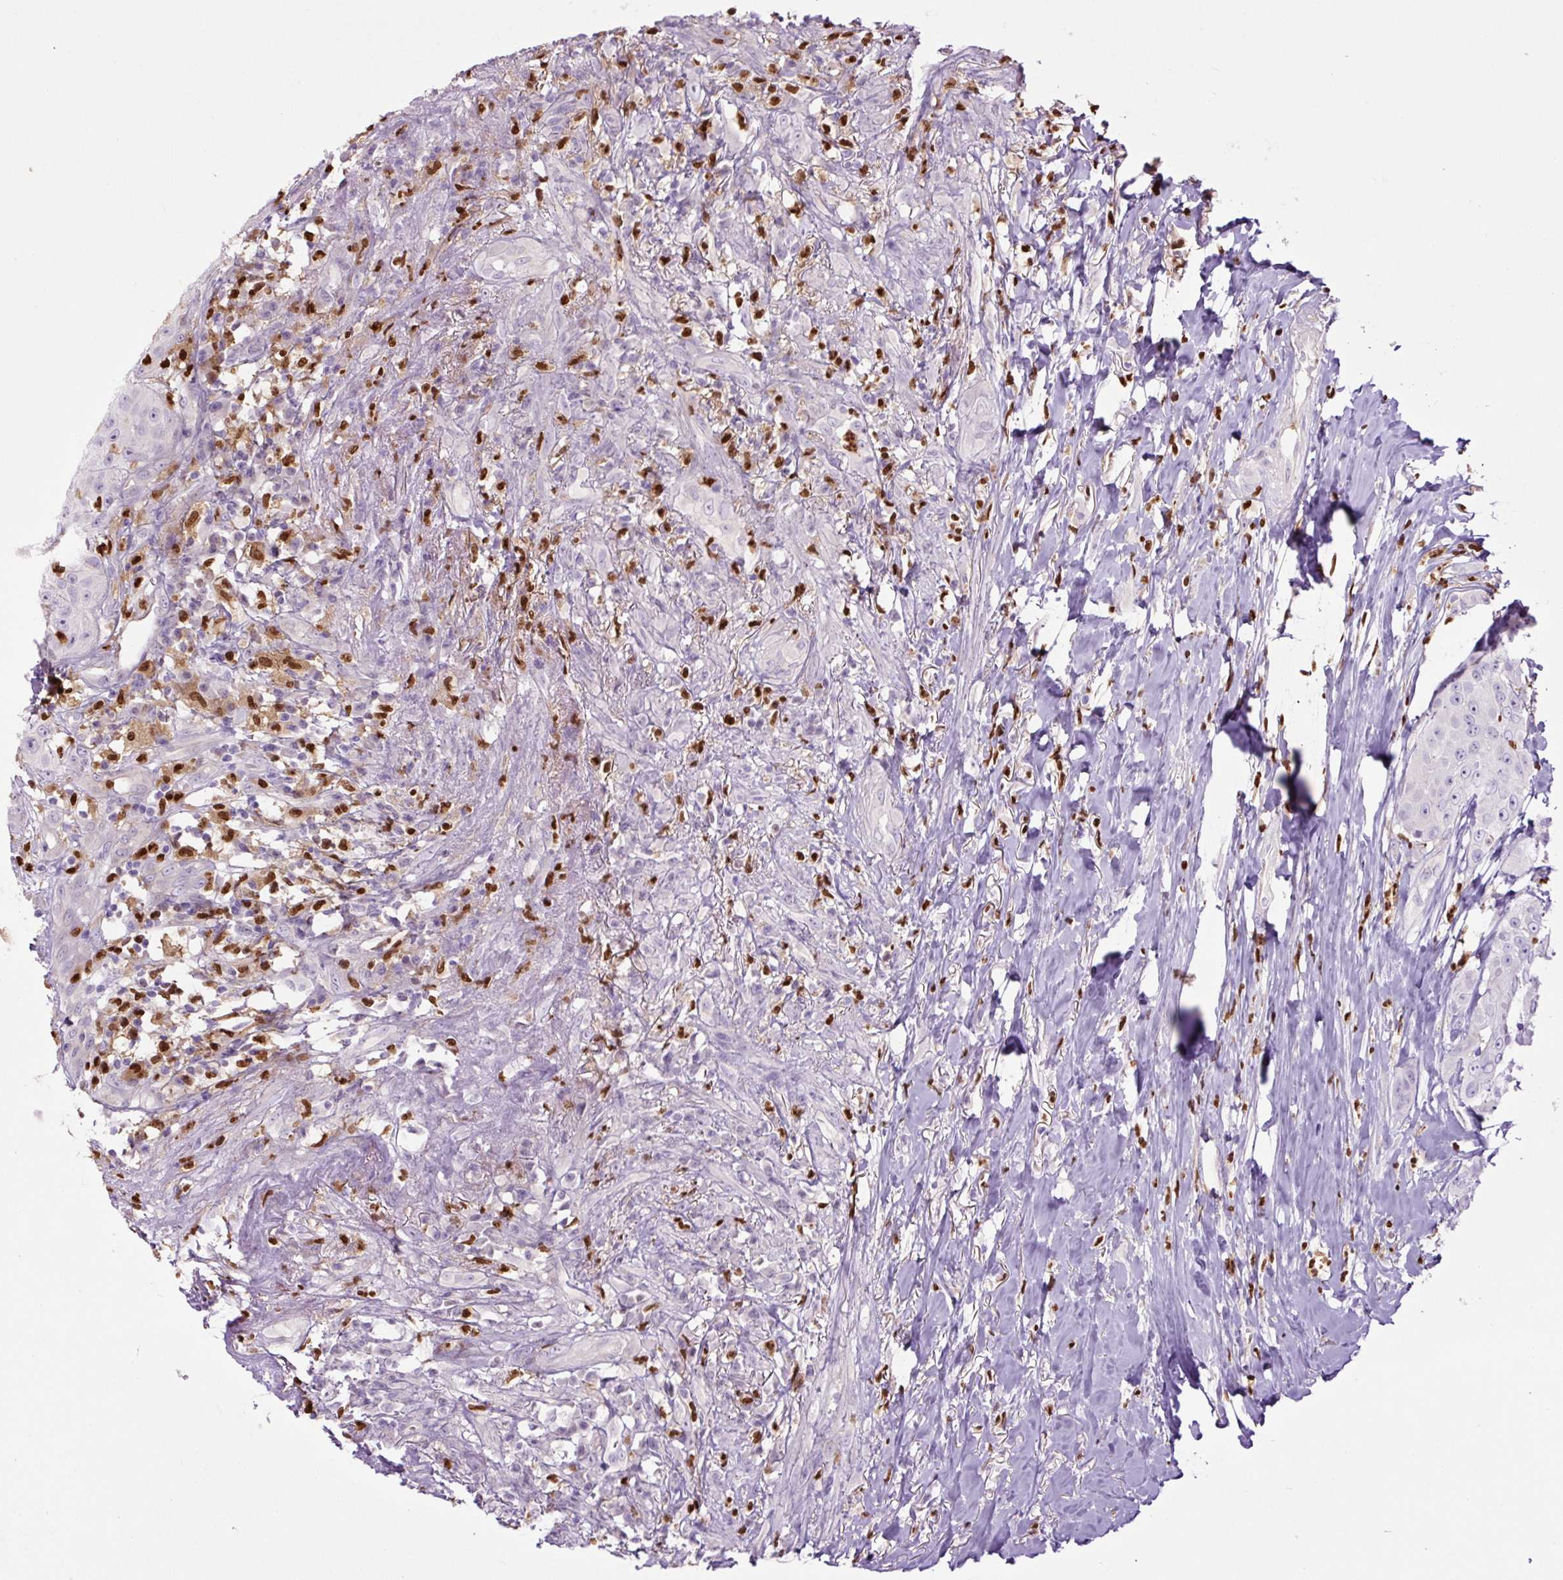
{"staining": {"intensity": "negative", "quantity": "none", "location": "none"}, "tissue": "head and neck cancer", "cell_type": "Tumor cells", "image_type": "cancer", "snomed": [{"axis": "morphology", "description": "Squamous cell carcinoma, NOS"}, {"axis": "topography", "description": "Head-Neck"}], "caption": "Tumor cells are negative for protein expression in human head and neck cancer.", "gene": "SPI1", "patient": {"sex": "male", "age": 83}}